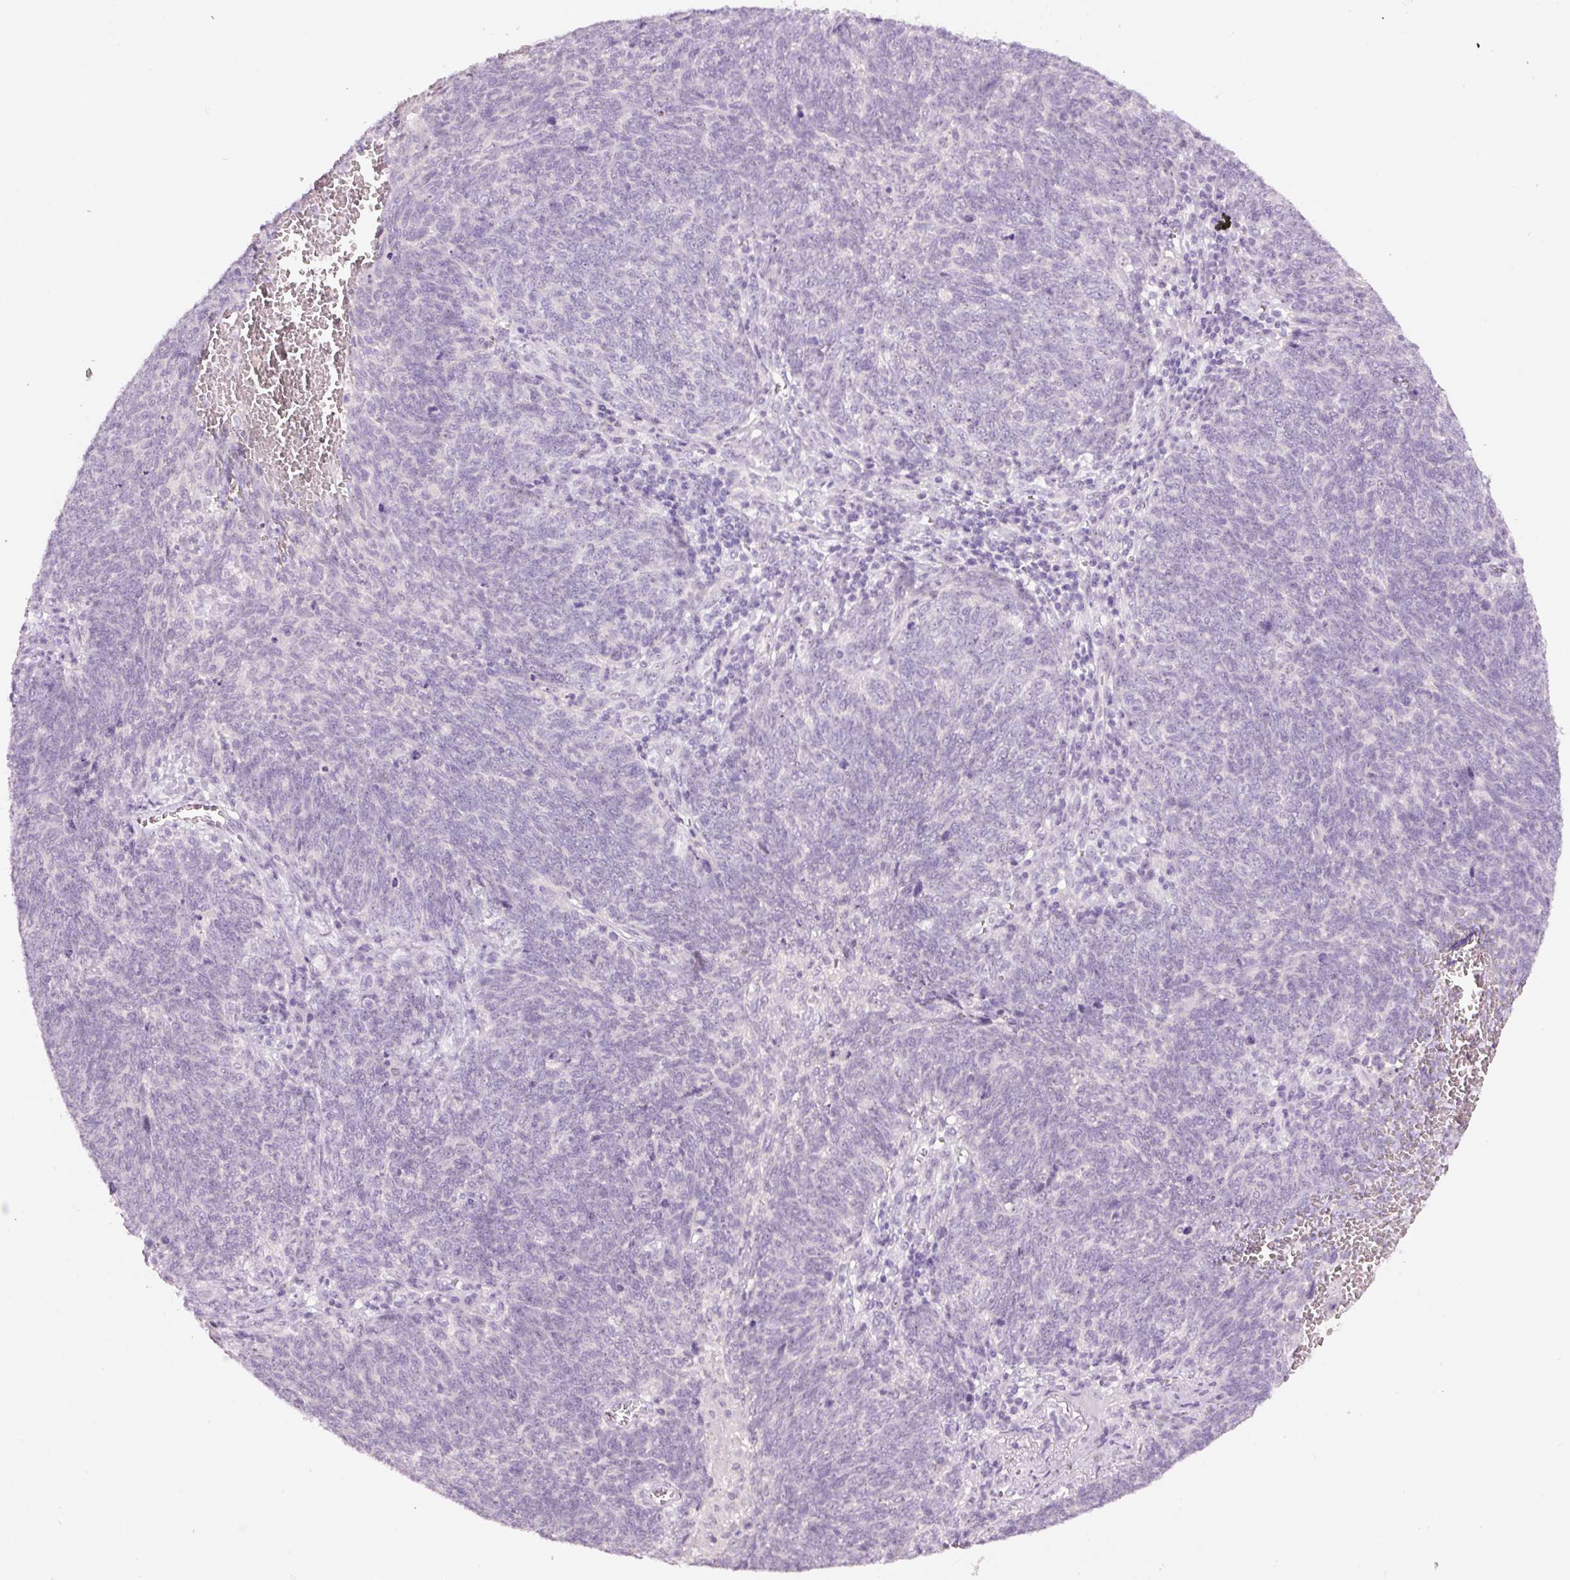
{"staining": {"intensity": "negative", "quantity": "none", "location": "none"}, "tissue": "lung cancer", "cell_type": "Tumor cells", "image_type": "cancer", "snomed": [{"axis": "morphology", "description": "Squamous cell carcinoma, NOS"}, {"axis": "topography", "description": "Lung"}], "caption": "DAB (3,3'-diaminobenzidine) immunohistochemical staining of lung cancer reveals no significant expression in tumor cells. (Stains: DAB (3,3'-diaminobenzidine) IHC with hematoxylin counter stain, Microscopy: brightfield microscopy at high magnification).", "gene": "GCG", "patient": {"sex": "female", "age": 72}}